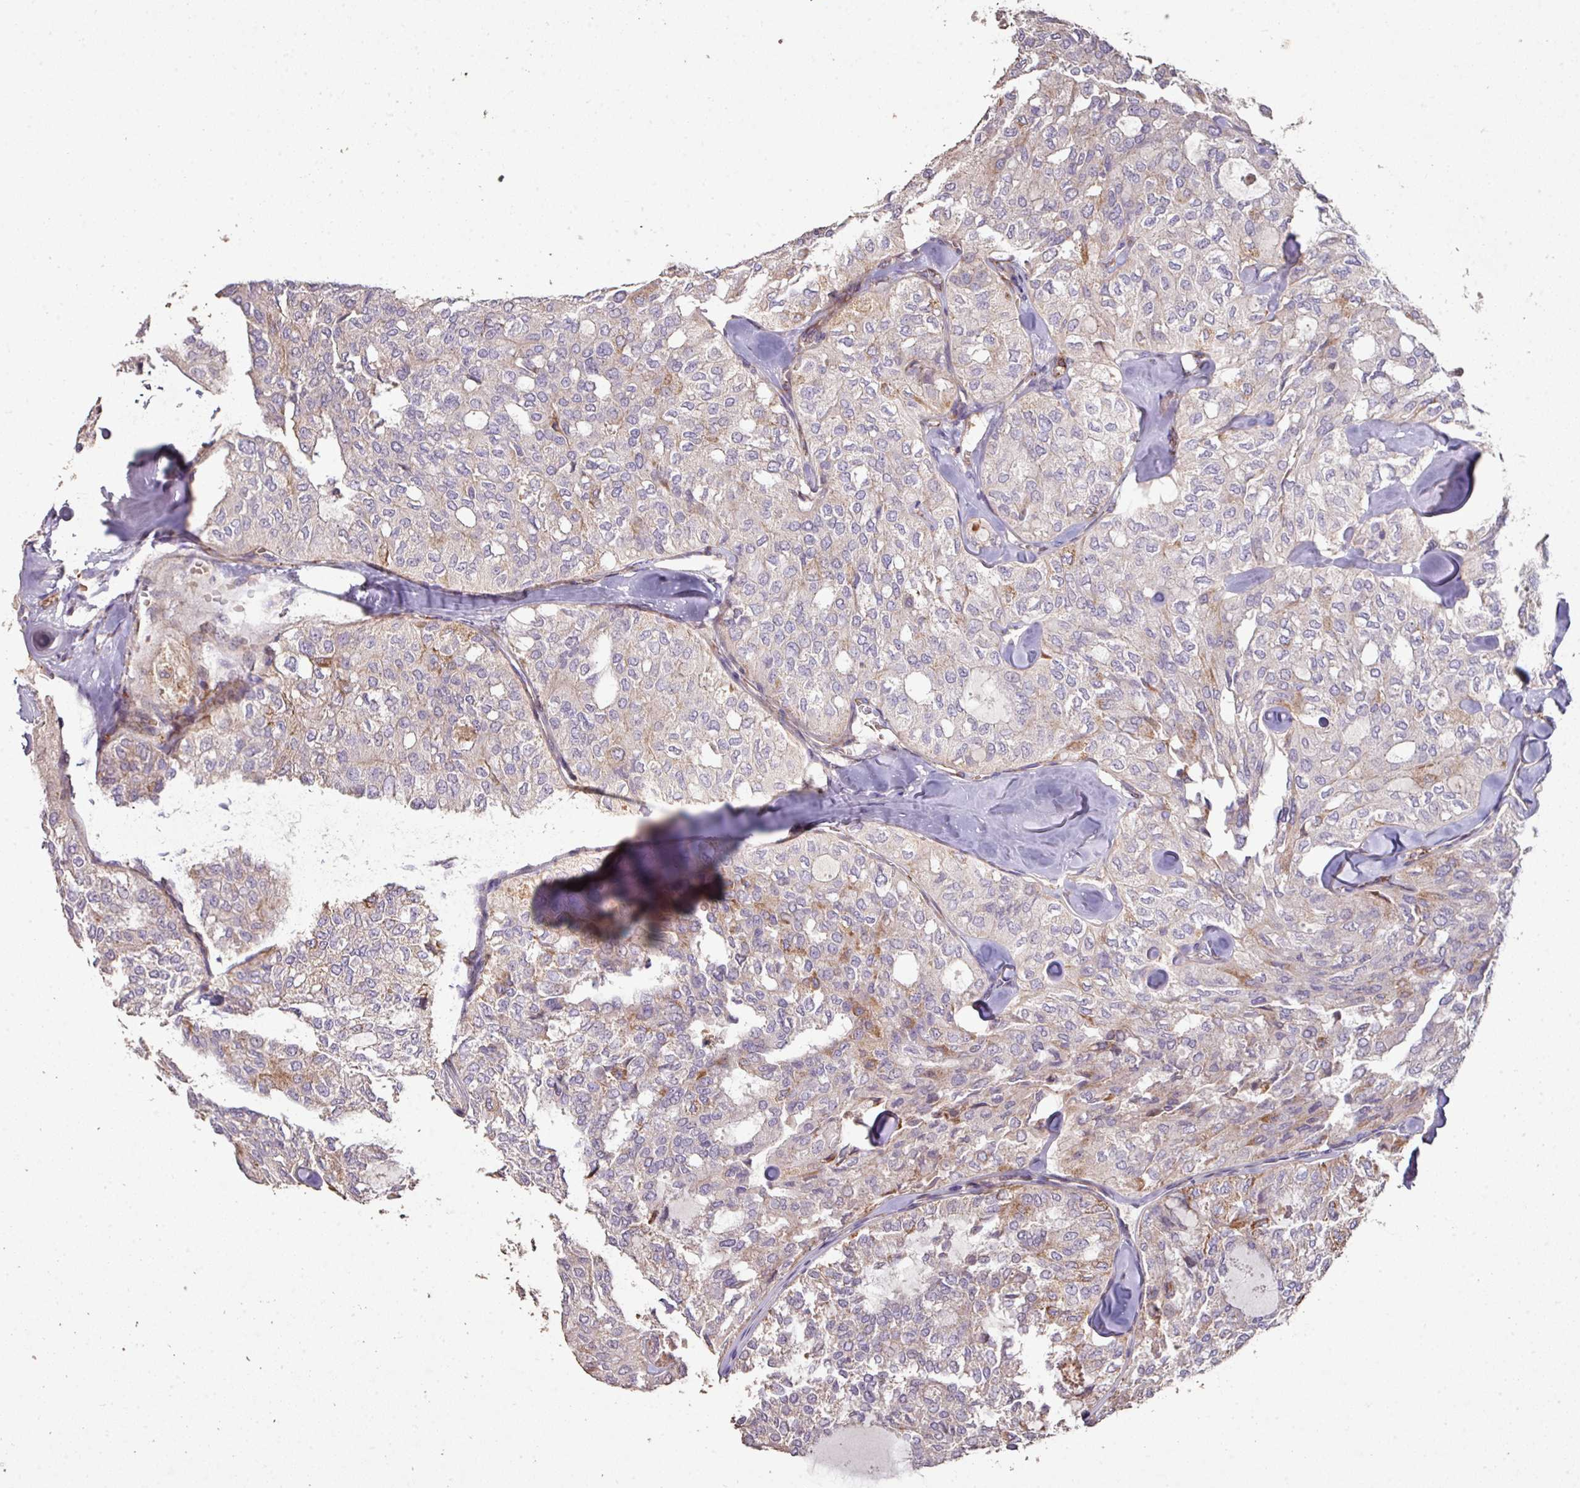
{"staining": {"intensity": "negative", "quantity": "none", "location": "none"}, "tissue": "thyroid cancer", "cell_type": "Tumor cells", "image_type": "cancer", "snomed": [{"axis": "morphology", "description": "Follicular adenoma carcinoma, NOS"}, {"axis": "topography", "description": "Thyroid gland"}], "caption": "Immunohistochemistry (IHC) photomicrograph of human thyroid cancer stained for a protein (brown), which shows no positivity in tumor cells.", "gene": "RPL23A", "patient": {"sex": "male", "age": 75}}